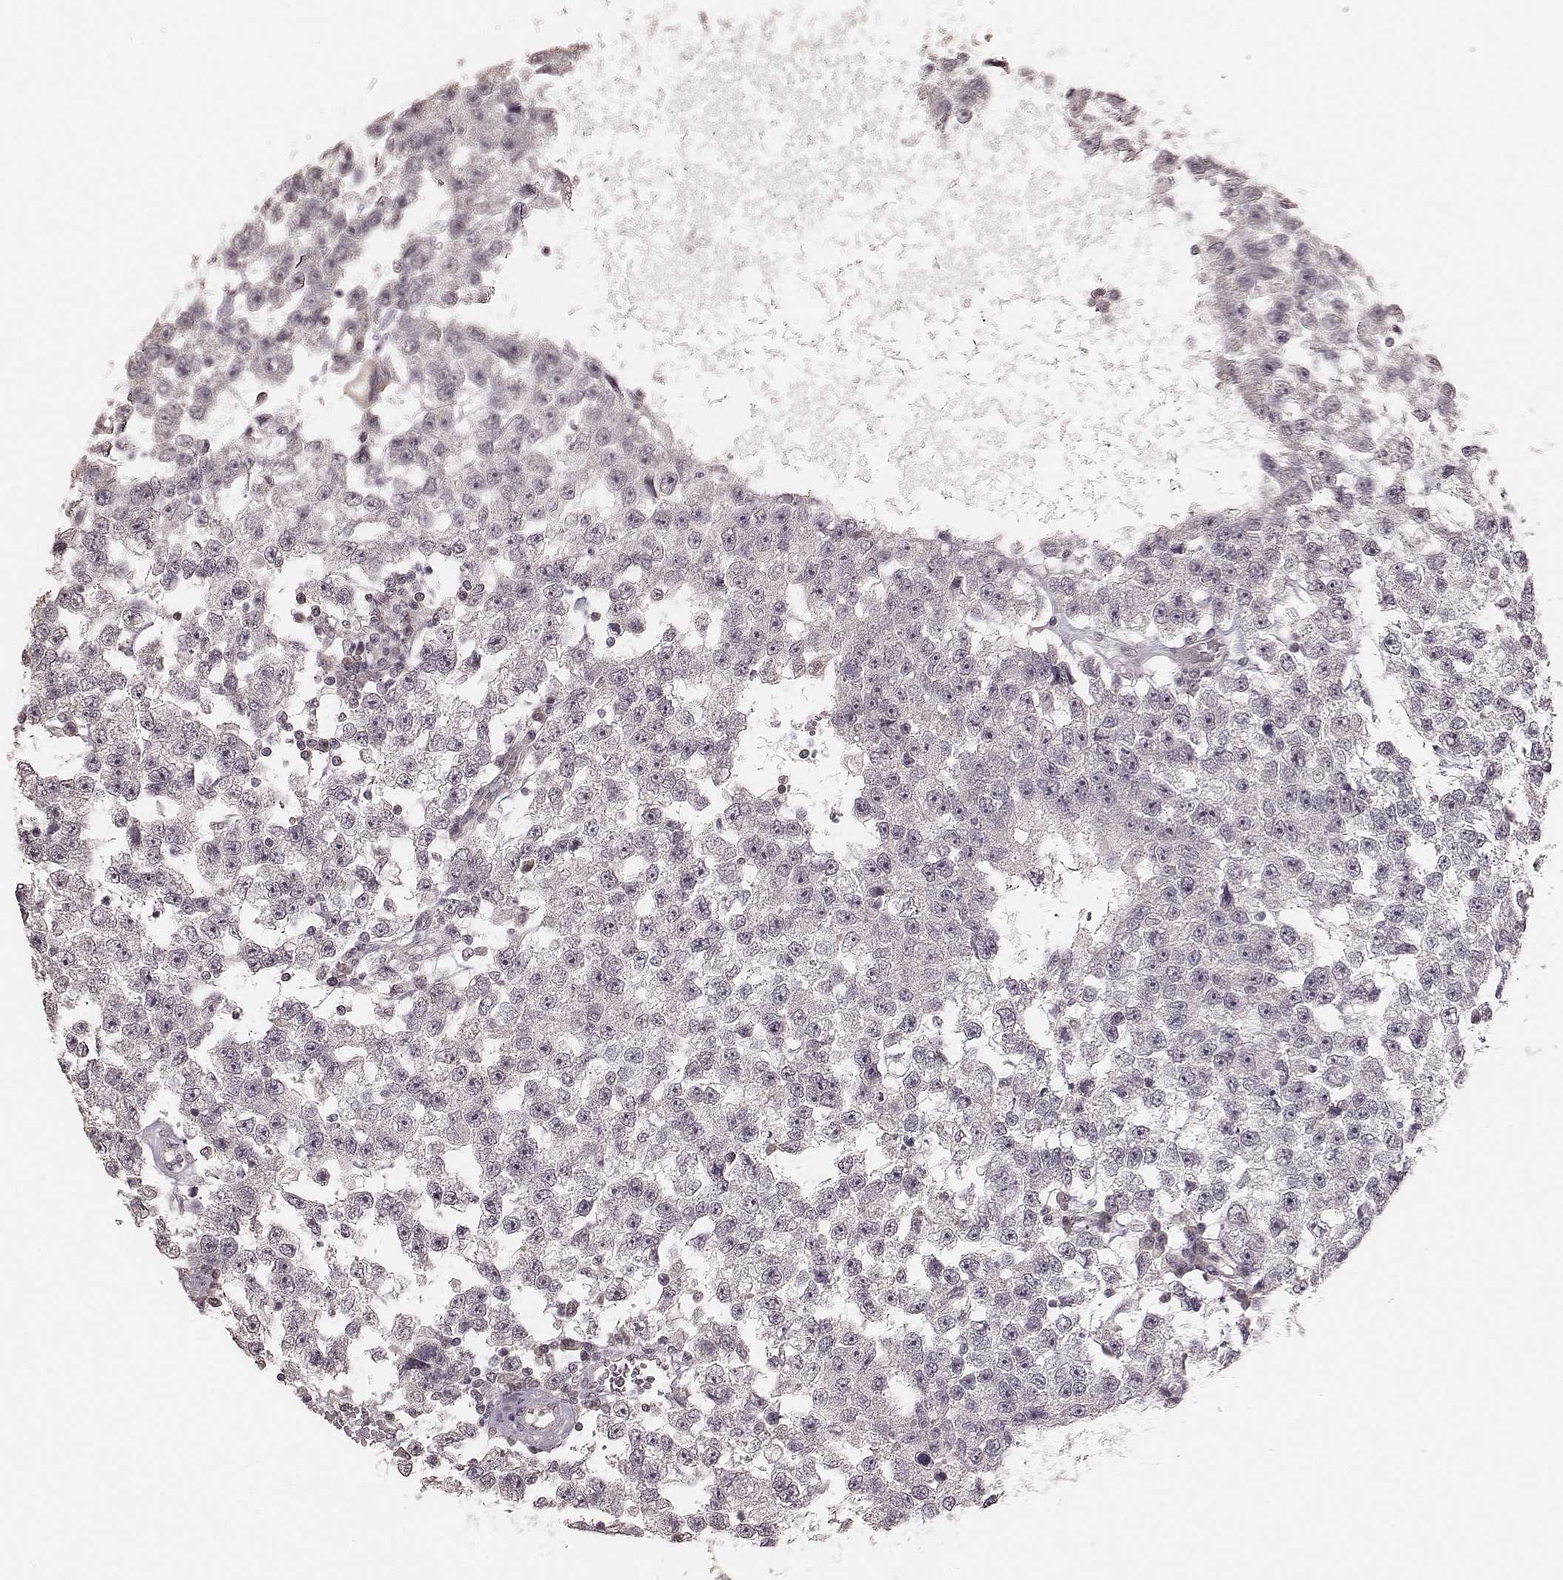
{"staining": {"intensity": "negative", "quantity": "none", "location": "none"}, "tissue": "testis cancer", "cell_type": "Tumor cells", "image_type": "cancer", "snomed": [{"axis": "morphology", "description": "Seminoma, NOS"}, {"axis": "topography", "description": "Testis"}], "caption": "Testis cancer was stained to show a protein in brown. There is no significant expression in tumor cells. (DAB (3,3'-diaminobenzidine) immunohistochemistry (IHC) visualized using brightfield microscopy, high magnification).", "gene": "LY6K", "patient": {"sex": "male", "age": 34}}